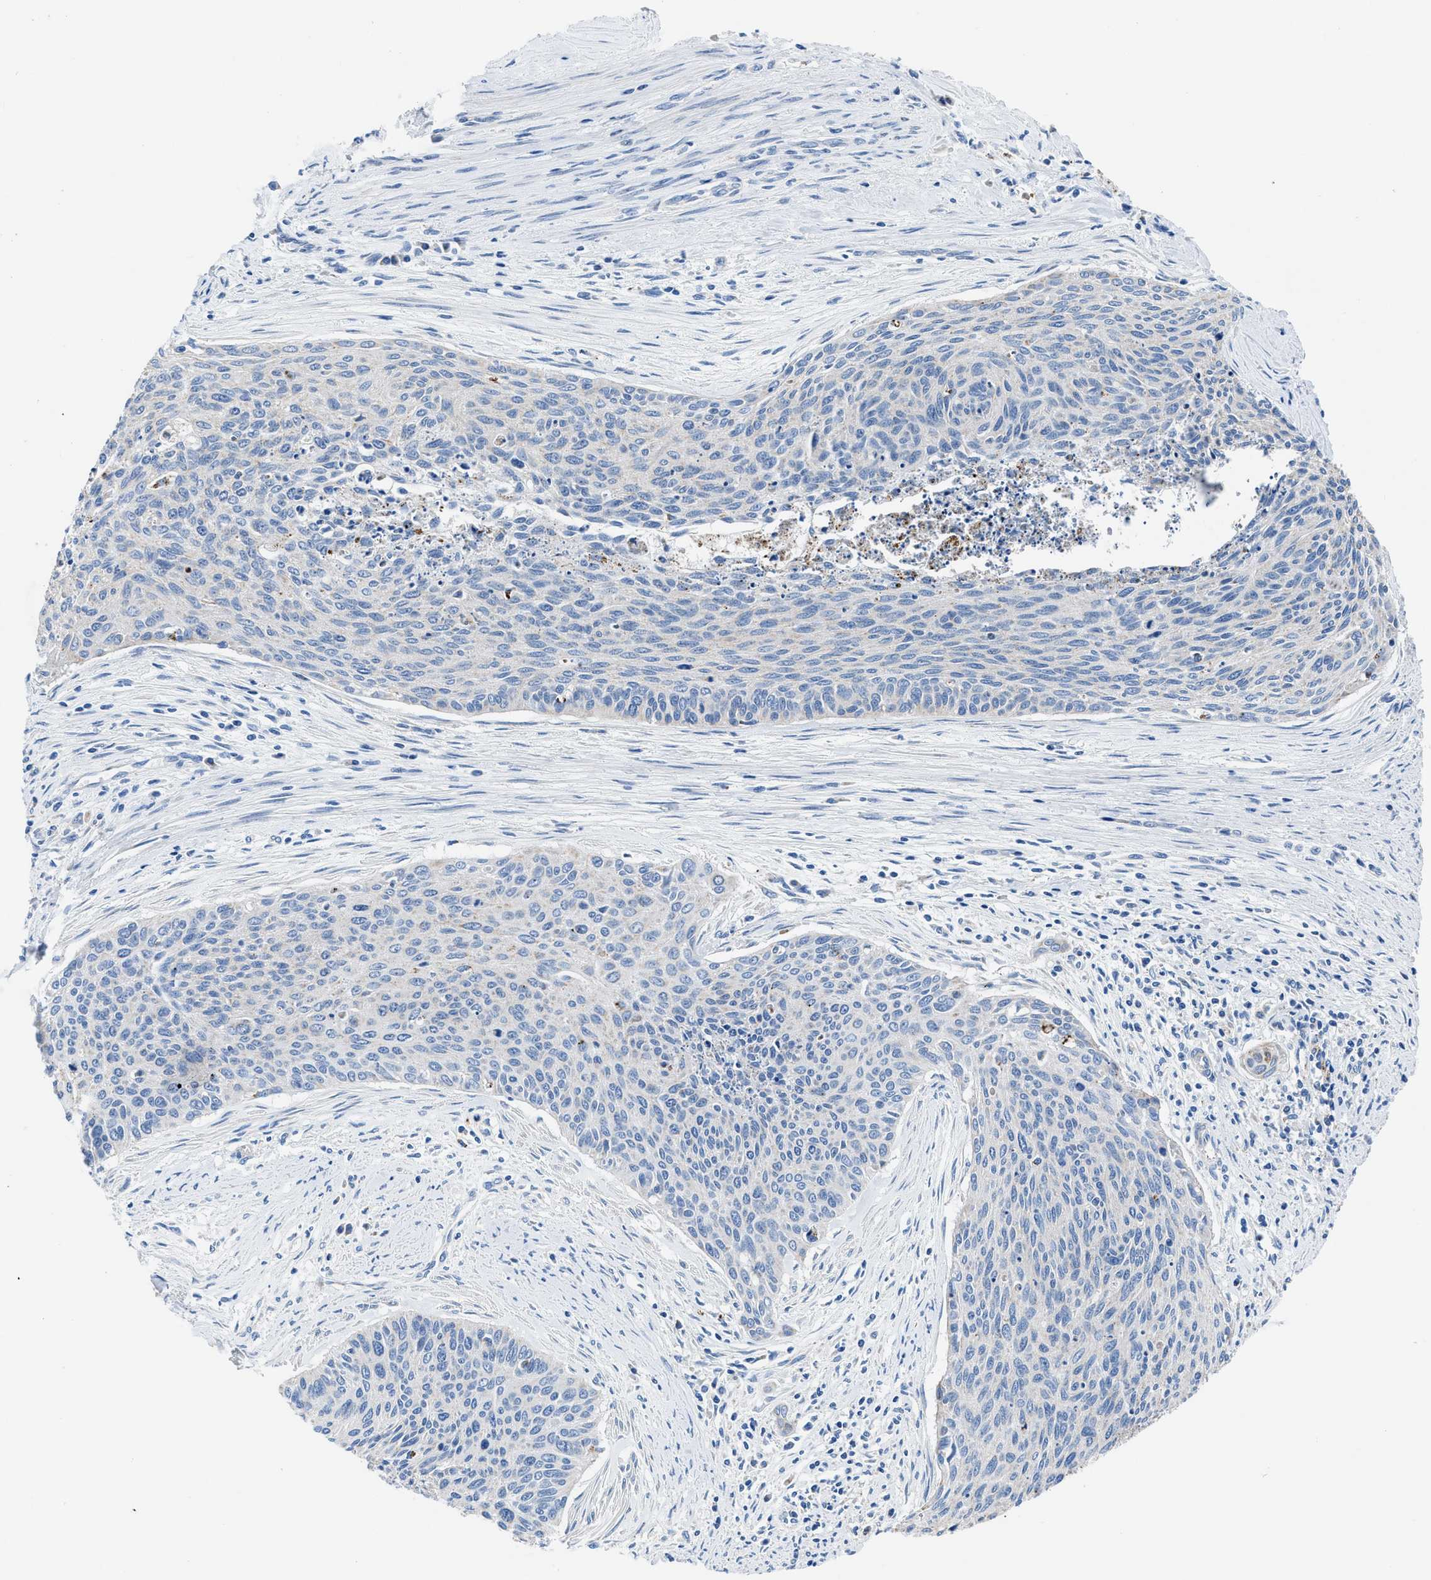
{"staining": {"intensity": "weak", "quantity": "<25%", "location": "cytoplasmic/membranous"}, "tissue": "cervical cancer", "cell_type": "Tumor cells", "image_type": "cancer", "snomed": [{"axis": "morphology", "description": "Squamous cell carcinoma, NOS"}, {"axis": "topography", "description": "Cervix"}], "caption": "A high-resolution micrograph shows IHC staining of squamous cell carcinoma (cervical), which reveals no significant positivity in tumor cells.", "gene": "ZDHHC3", "patient": {"sex": "female", "age": 55}}